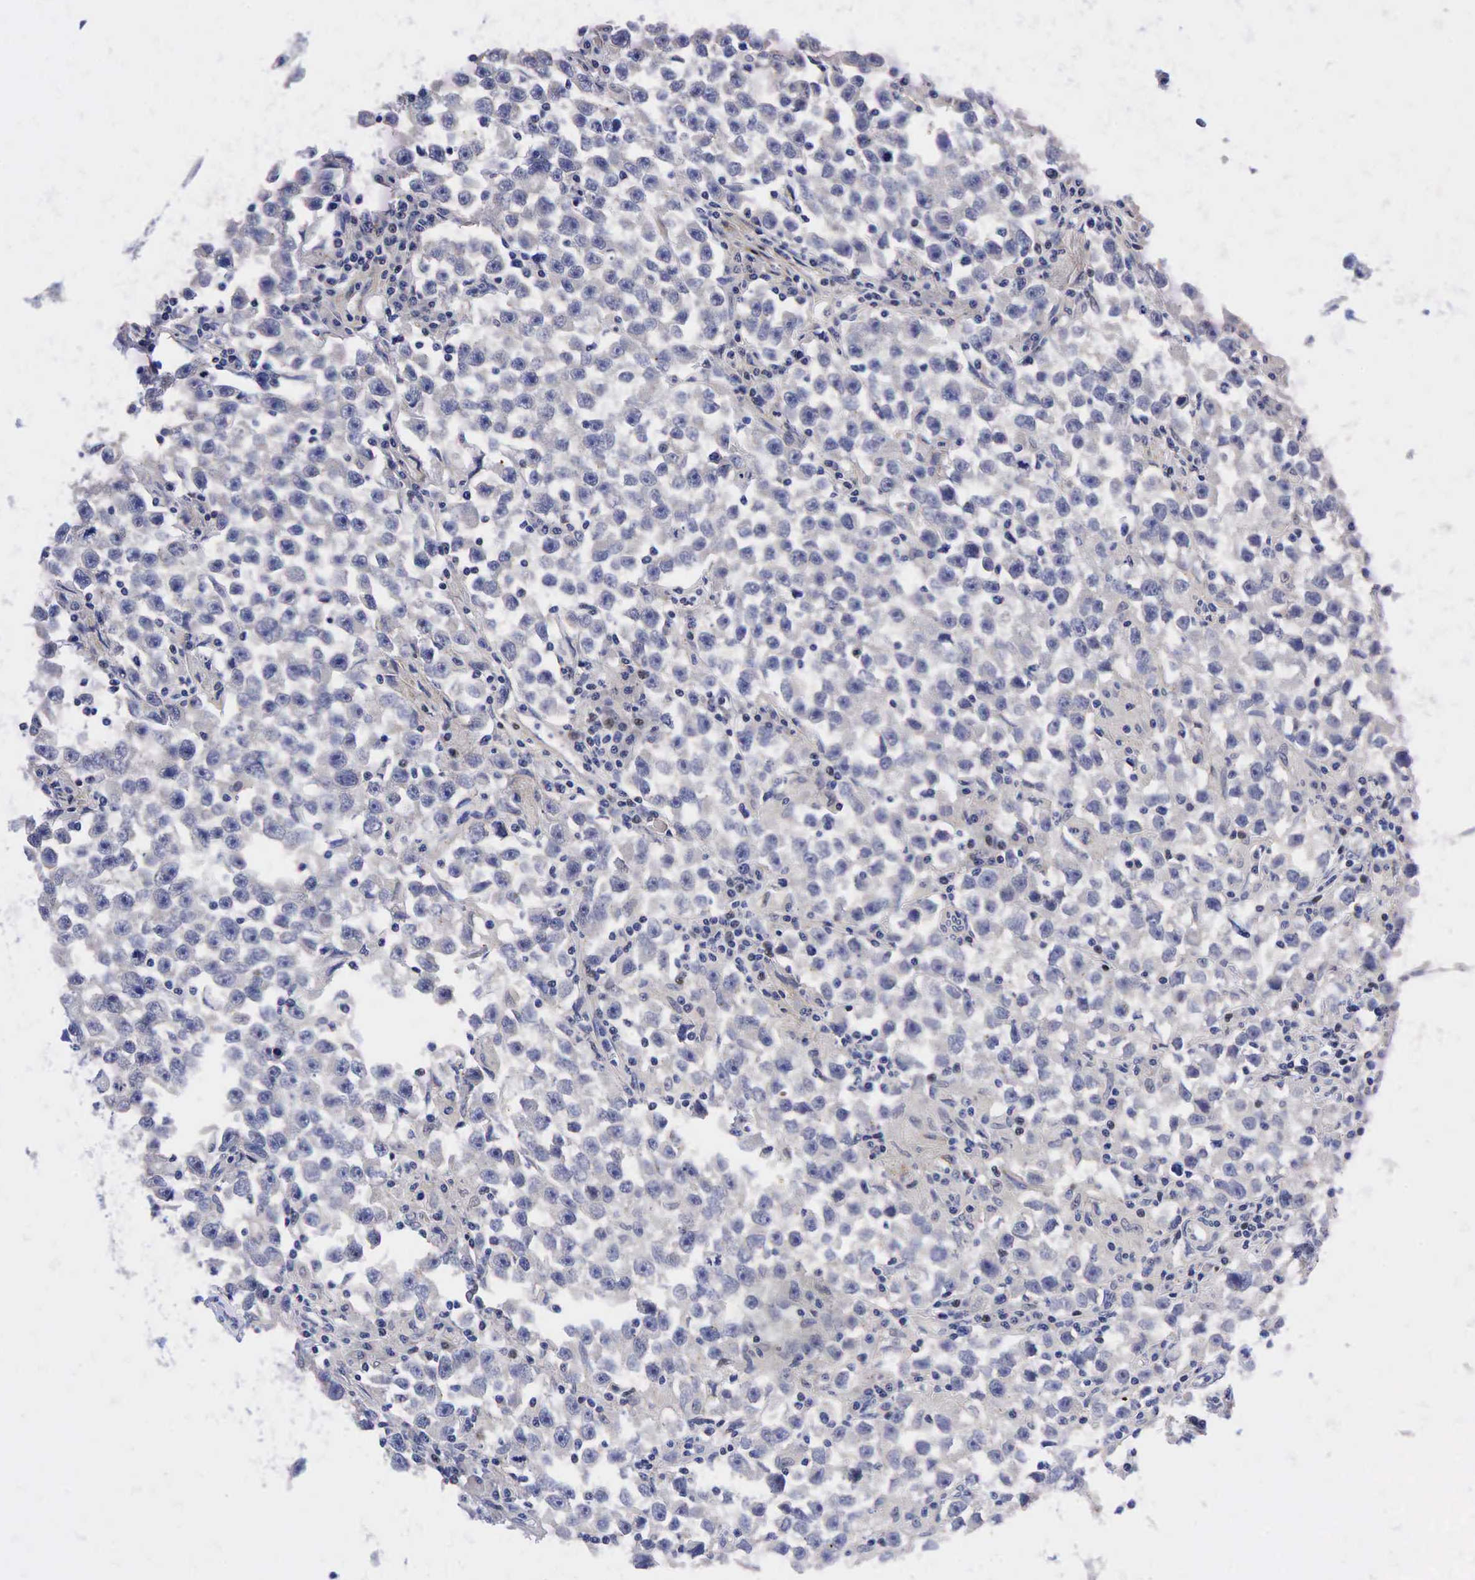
{"staining": {"intensity": "weak", "quantity": "<25%", "location": "cytoplasmic/membranous"}, "tissue": "testis cancer", "cell_type": "Tumor cells", "image_type": "cancer", "snomed": [{"axis": "morphology", "description": "Seminoma, NOS"}, {"axis": "topography", "description": "Testis"}], "caption": "A photomicrograph of seminoma (testis) stained for a protein reveals no brown staining in tumor cells.", "gene": "CCND1", "patient": {"sex": "male", "age": 33}}